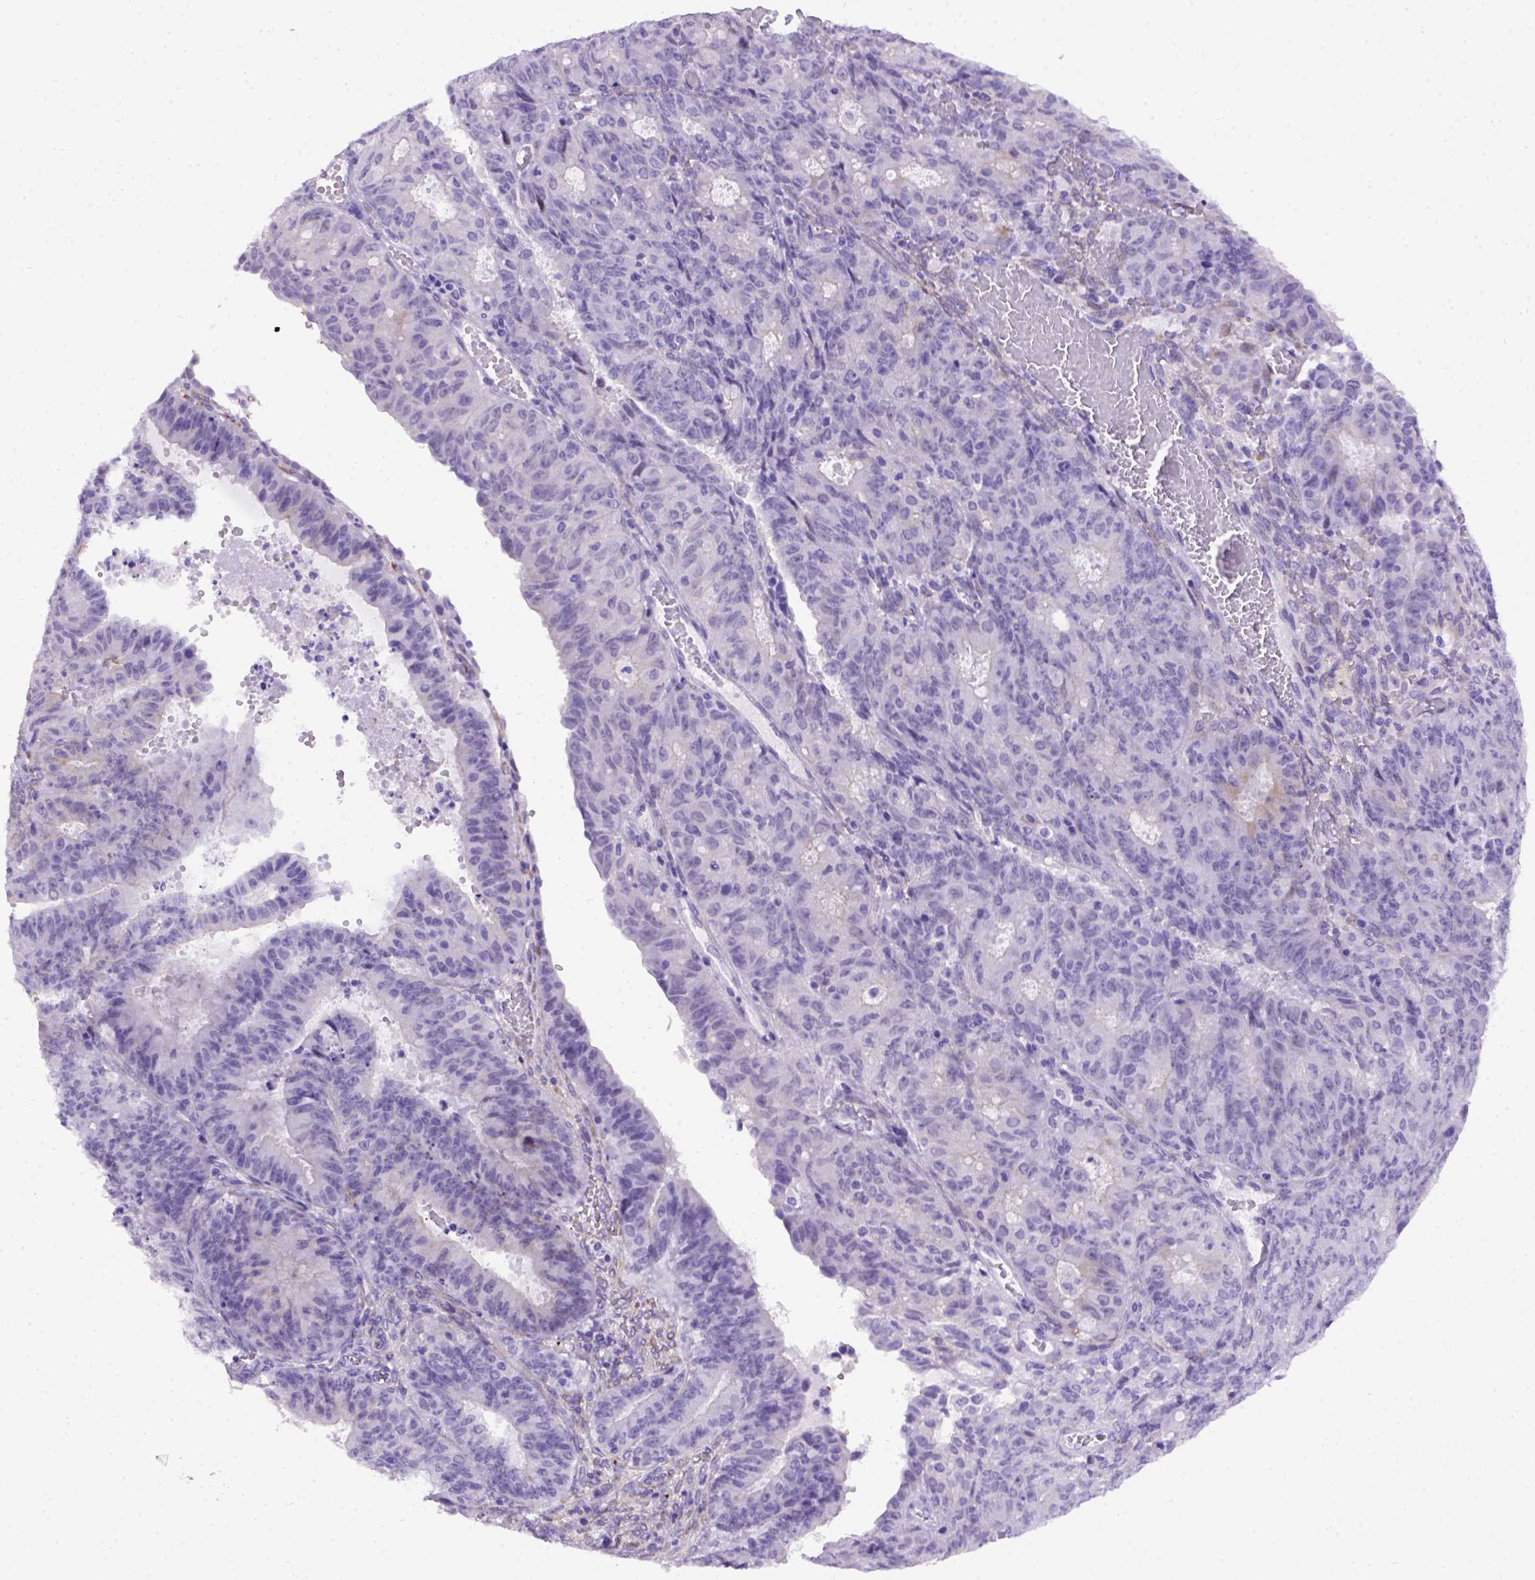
{"staining": {"intensity": "negative", "quantity": "none", "location": "none"}, "tissue": "ovarian cancer", "cell_type": "Tumor cells", "image_type": "cancer", "snomed": [{"axis": "morphology", "description": "Carcinoma, endometroid"}, {"axis": "topography", "description": "Ovary"}], "caption": "Tumor cells show no significant staining in endometroid carcinoma (ovarian).", "gene": "ADAM12", "patient": {"sex": "female", "age": 42}}